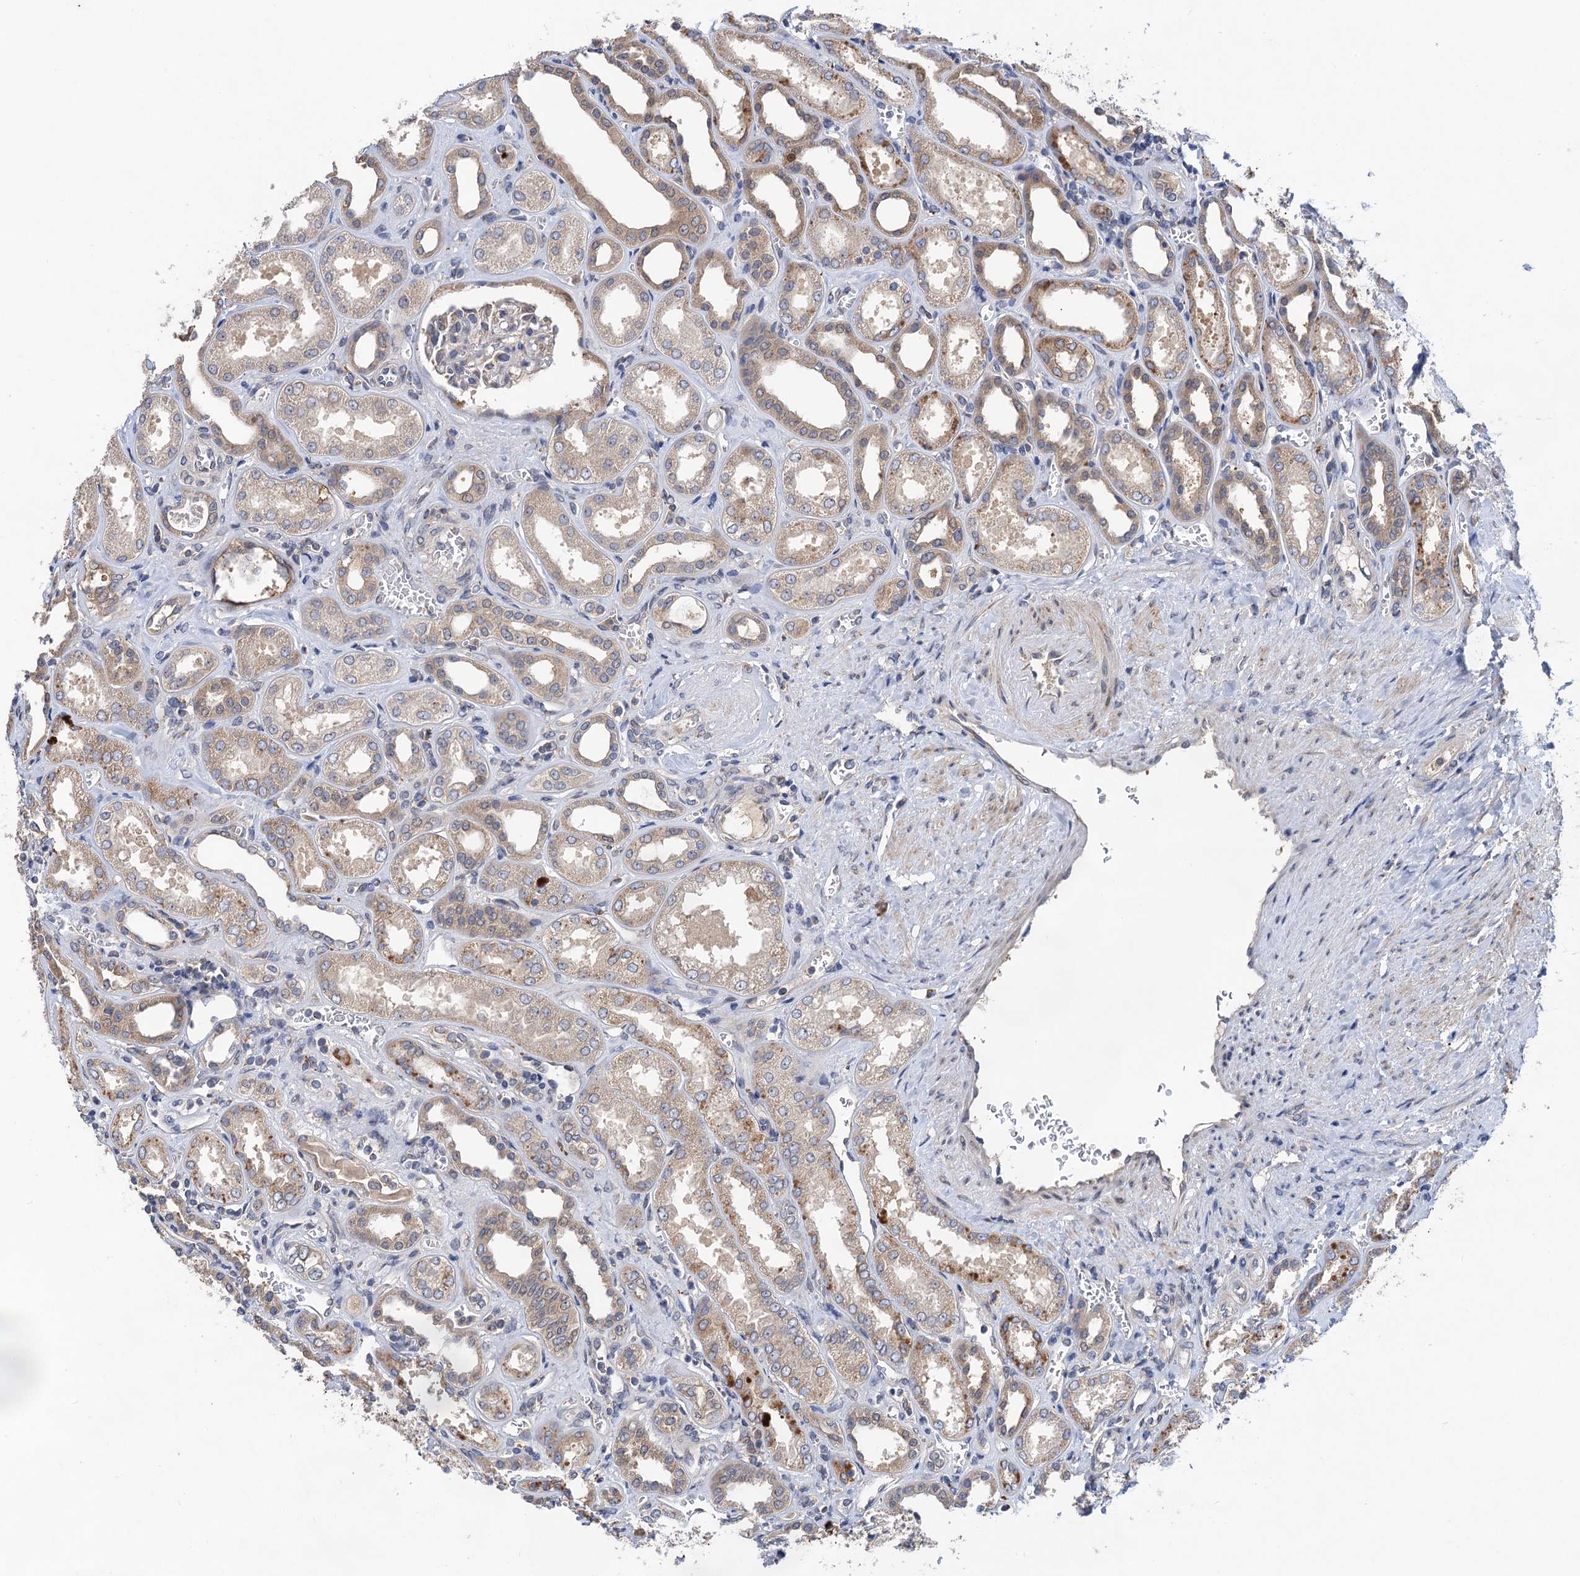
{"staining": {"intensity": "negative", "quantity": "none", "location": "none"}, "tissue": "kidney", "cell_type": "Cells in glomeruli", "image_type": "normal", "snomed": [{"axis": "morphology", "description": "Normal tissue, NOS"}, {"axis": "morphology", "description": "Adenocarcinoma, NOS"}, {"axis": "topography", "description": "Kidney"}], "caption": "This is an IHC image of unremarkable kidney. There is no positivity in cells in glomeruli.", "gene": "TMEM39B", "patient": {"sex": "female", "age": 68}}